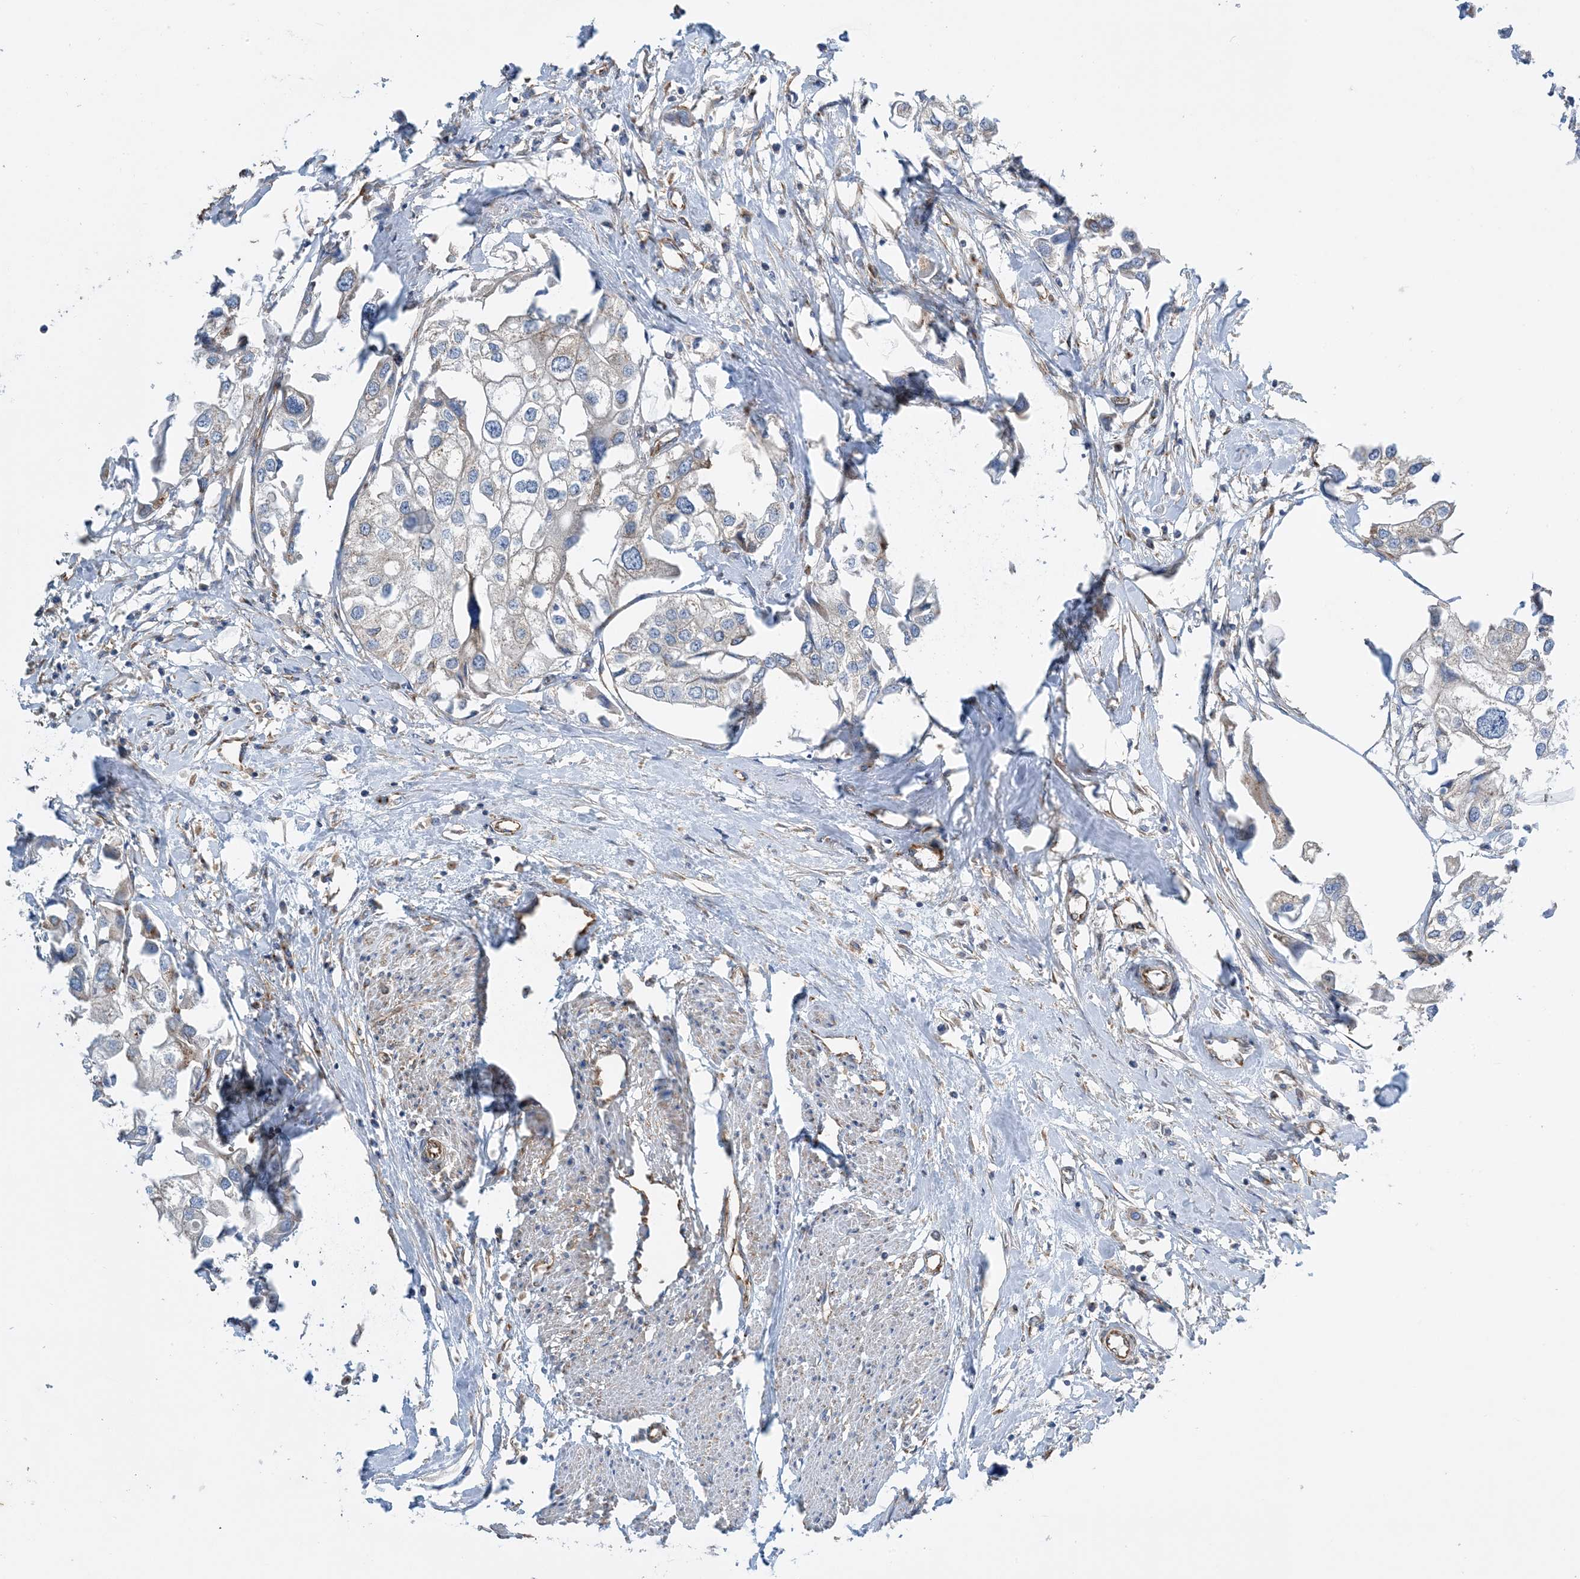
{"staining": {"intensity": "negative", "quantity": "none", "location": "none"}, "tissue": "urothelial cancer", "cell_type": "Tumor cells", "image_type": "cancer", "snomed": [{"axis": "morphology", "description": "Urothelial carcinoma, High grade"}, {"axis": "topography", "description": "Urinary bladder"}], "caption": "There is no significant positivity in tumor cells of high-grade urothelial carcinoma.", "gene": "SIDT1", "patient": {"sex": "male", "age": 64}}